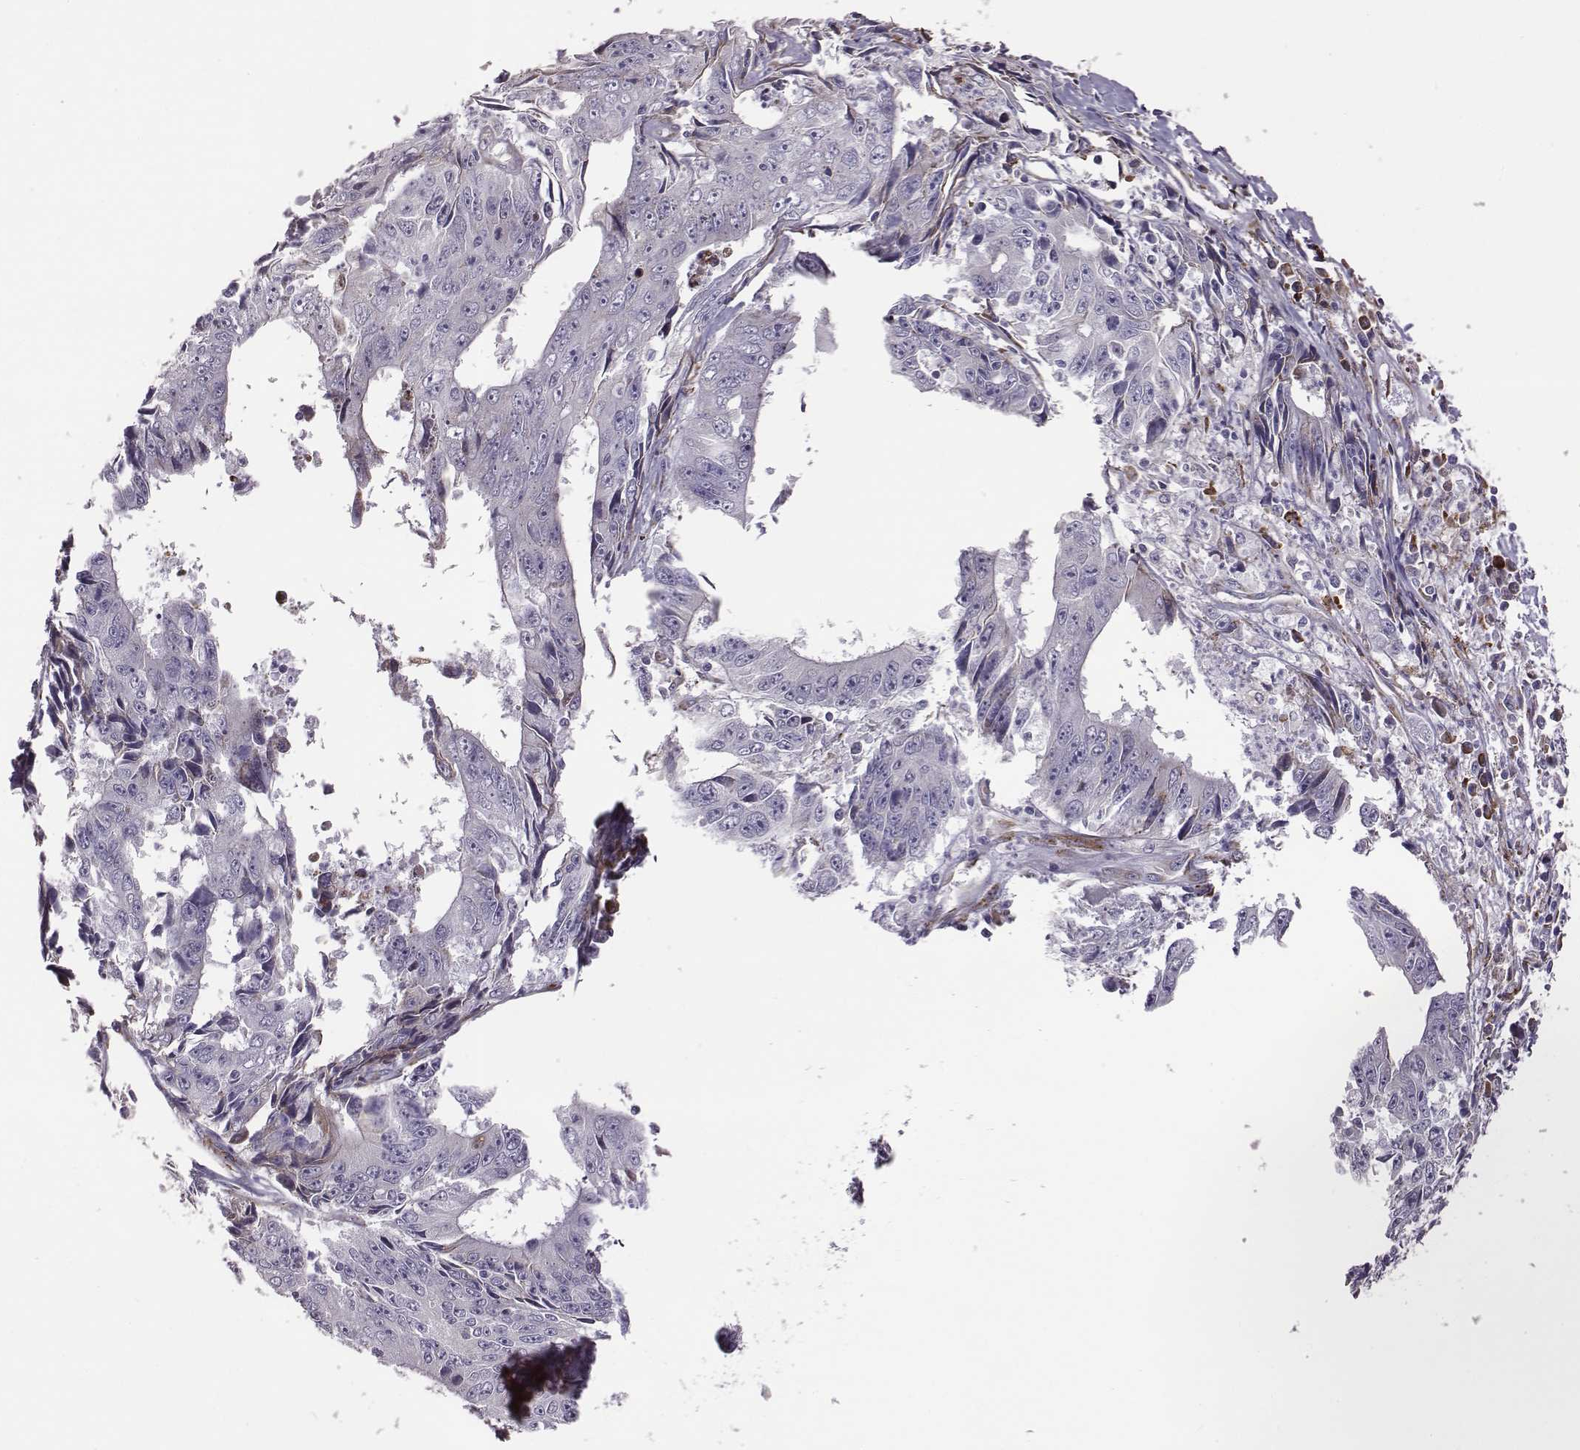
{"staining": {"intensity": "negative", "quantity": "none", "location": "none"}, "tissue": "liver cancer", "cell_type": "Tumor cells", "image_type": "cancer", "snomed": [{"axis": "morphology", "description": "Cholangiocarcinoma"}, {"axis": "topography", "description": "Liver"}], "caption": "The photomicrograph reveals no significant positivity in tumor cells of liver cholangiocarcinoma.", "gene": "SELENOI", "patient": {"sex": "male", "age": 65}}